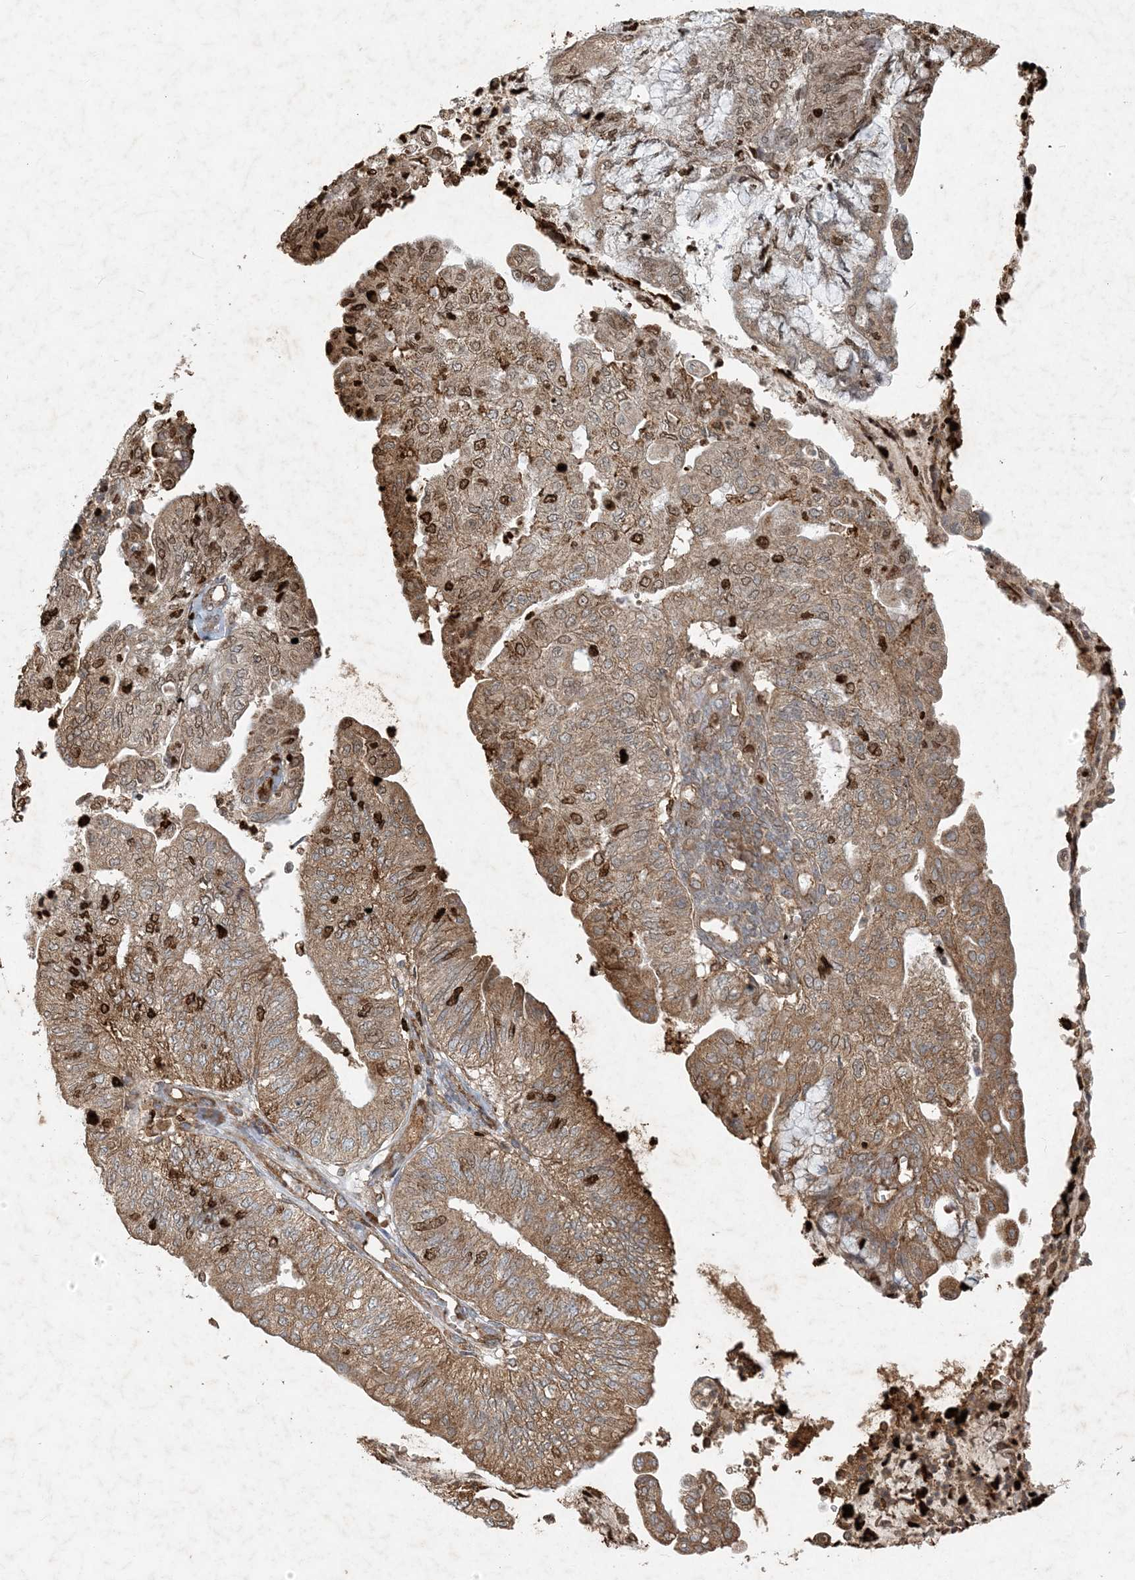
{"staining": {"intensity": "moderate", "quantity": ">75%", "location": "cytoplasmic/membranous,nuclear"}, "tissue": "endometrial cancer", "cell_type": "Tumor cells", "image_type": "cancer", "snomed": [{"axis": "morphology", "description": "Adenocarcinoma, NOS"}, {"axis": "topography", "description": "Endometrium"}], "caption": "This micrograph shows immunohistochemistry (IHC) staining of endometrial cancer, with medium moderate cytoplasmic/membranous and nuclear expression in about >75% of tumor cells.", "gene": "MCOLN1", "patient": {"sex": "female", "age": 59}}